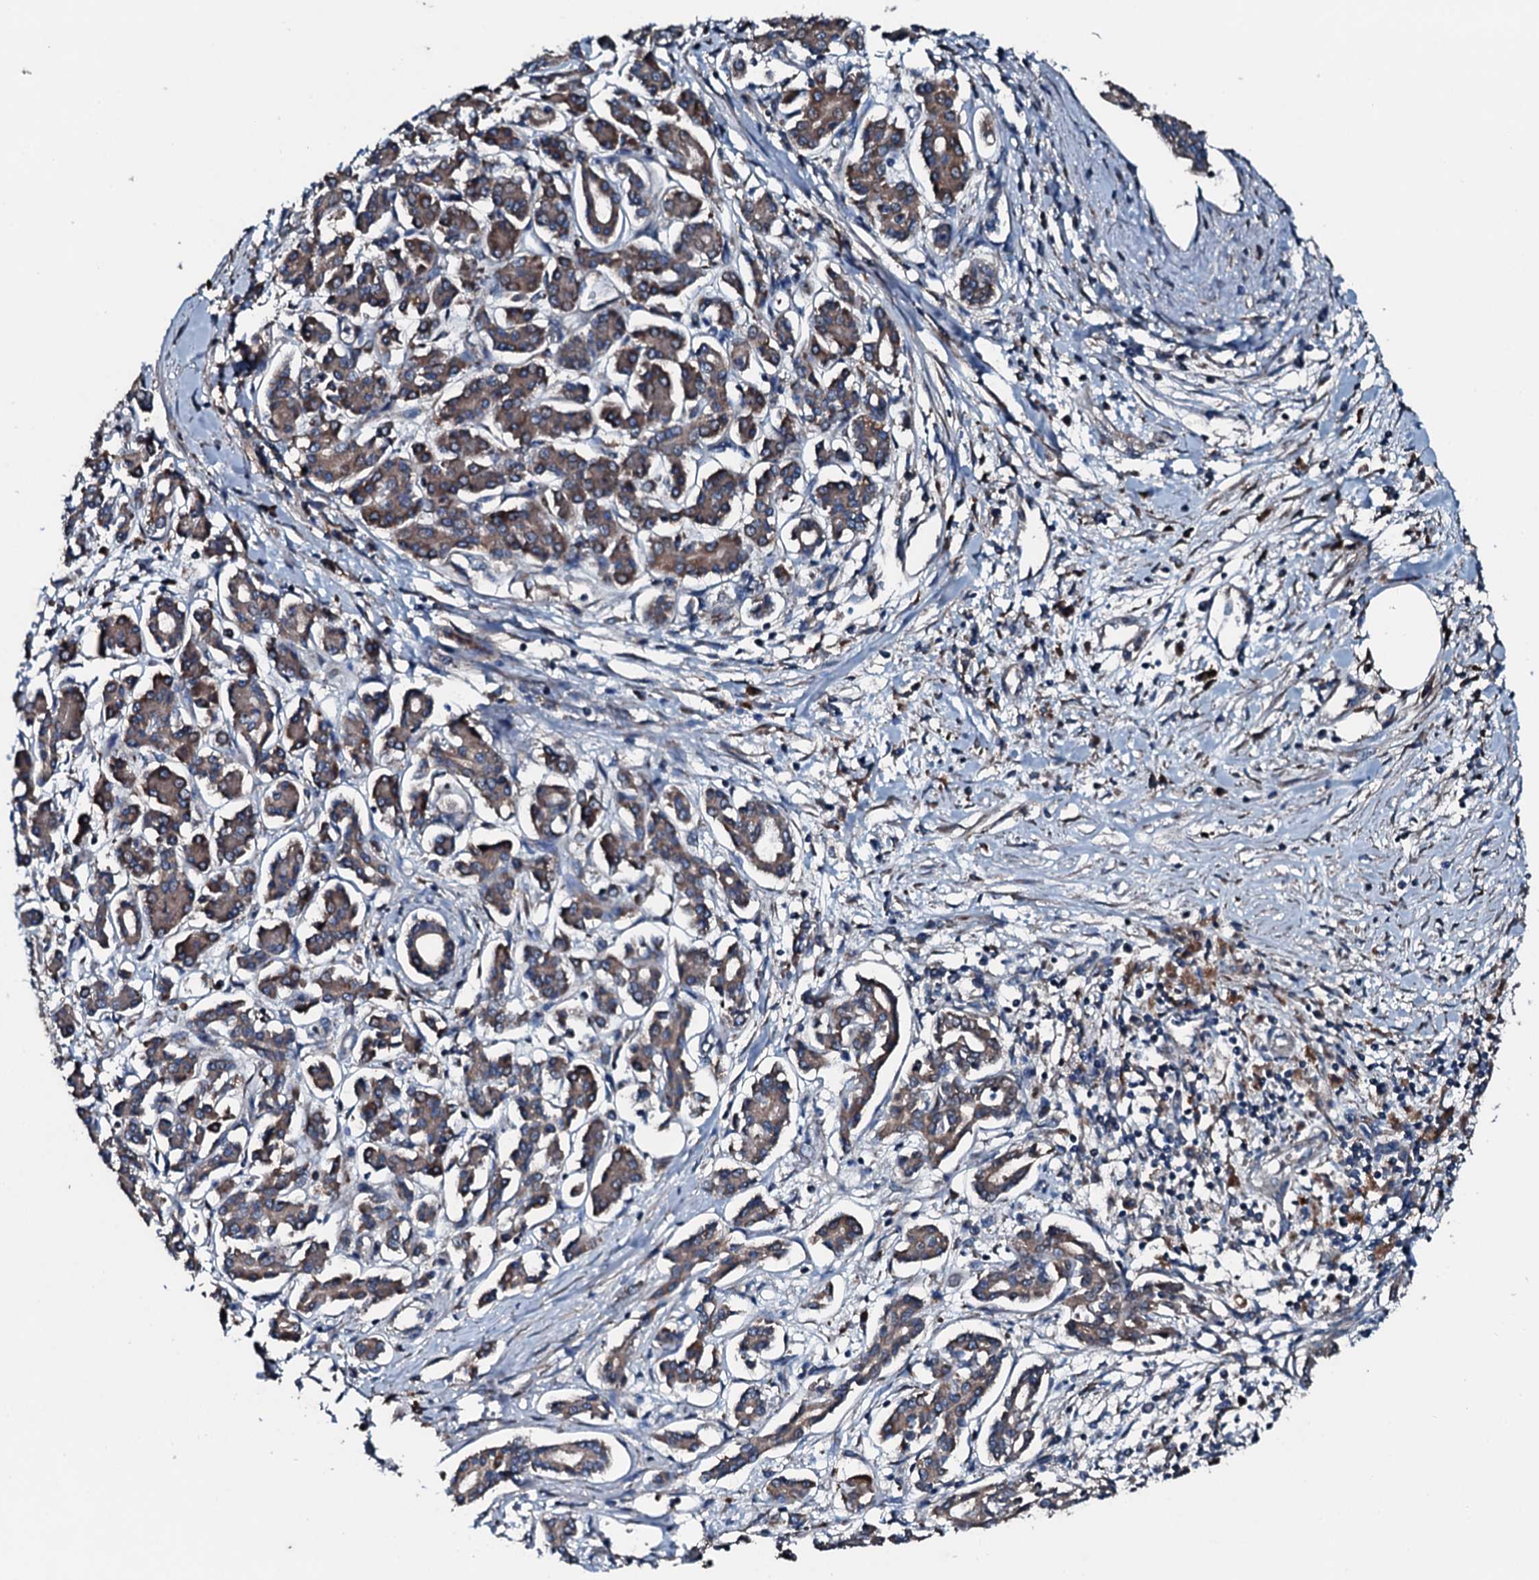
{"staining": {"intensity": "weak", "quantity": ">75%", "location": "cytoplasmic/membranous"}, "tissue": "pancreatic cancer", "cell_type": "Tumor cells", "image_type": "cancer", "snomed": [{"axis": "morphology", "description": "Adenocarcinoma, NOS"}, {"axis": "topography", "description": "Pancreas"}], "caption": "Immunohistochemistry photomicrograph of pancreatic adenocarcinoma stained for a protein (brown), which reveals low levels of weak cytoplasmic/membranous positivity in about >75% of tumor cells.", "gene": "ACSS3", "patient": {"sex": "female", "age": 50}}